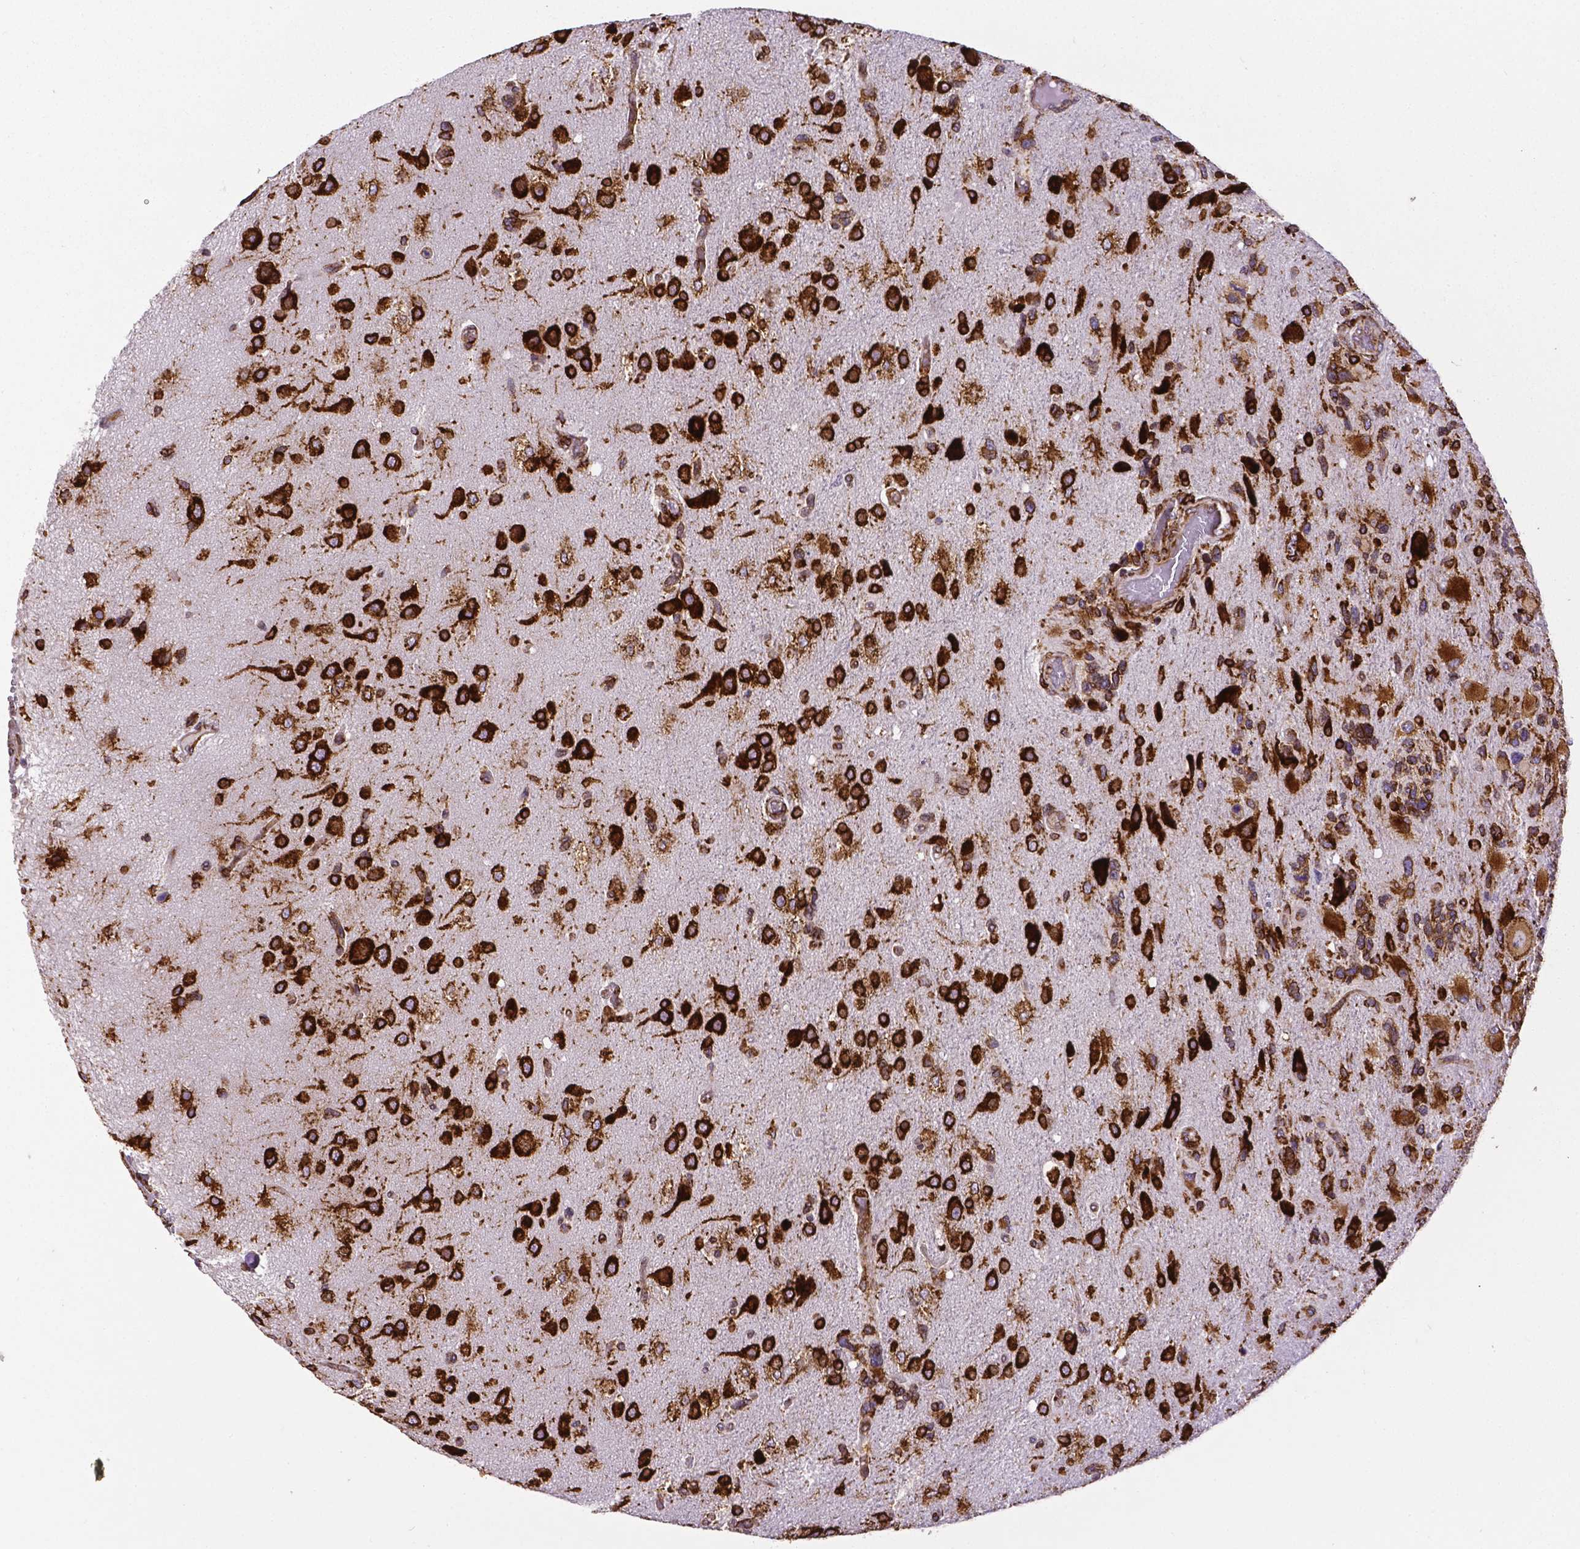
{"staining": {"intensity": "strong", "quantity": ">75%", "location": "cytoplasmic/membranous"}, "tissue": "glioma", "cell_type": "Tumor cells", "image_type": "cancer", "snomed": [{"axis": "morphology", "description": "Glioma, malignant, High grade"}, {"axis": "topography", "description": "Brain"}], "caption": "Protein staining shows strong cytoplasmic/membranous positivity in about >75% of tumor cells in high-grade glioma (malignant). (DAB (3,3'-diaminobenzidine) IHC with brightfield microscopy, high magnification).", "gene": "MTDH", "patient": {"sex": "female", "age": 71}}